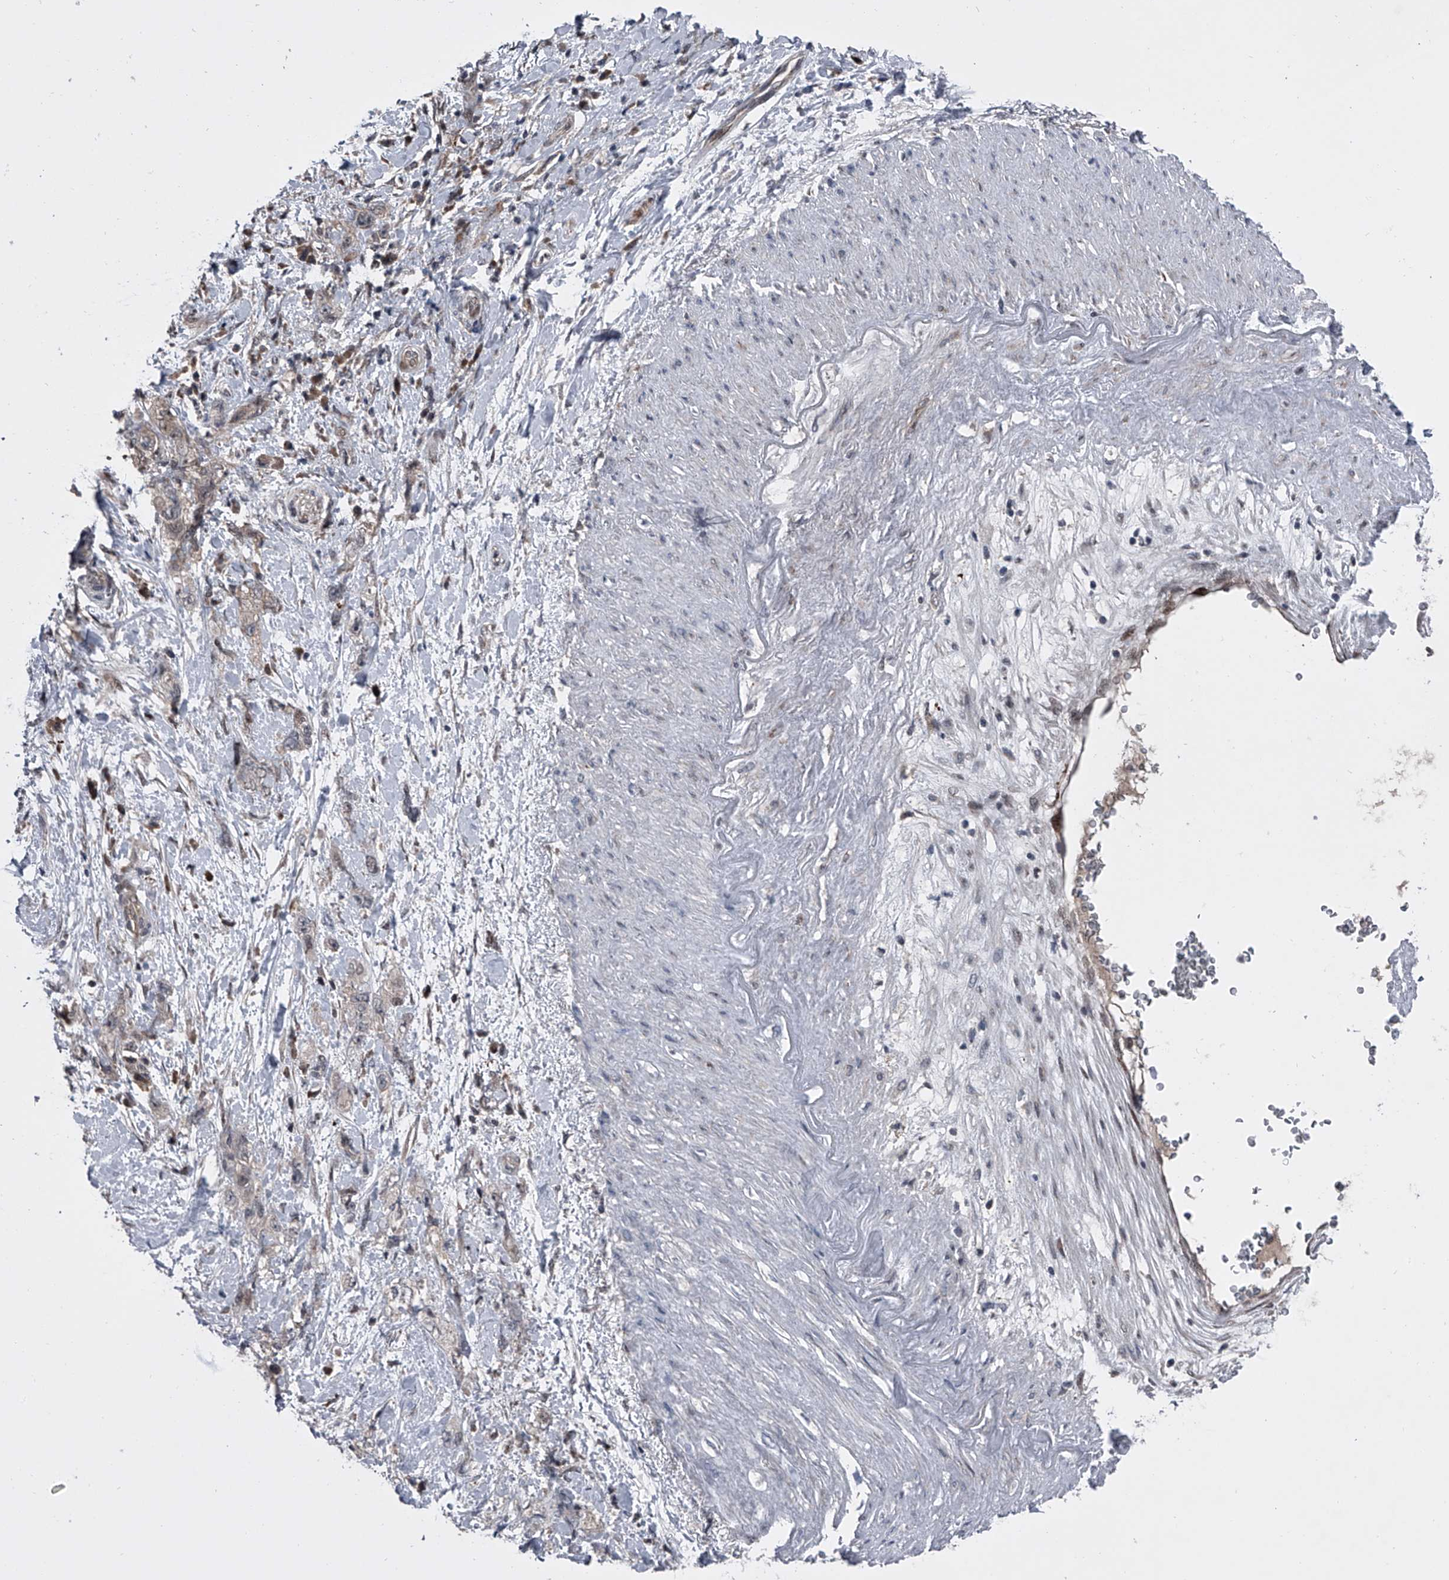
{"staining": {"intensity": "negative", "quantity": "none", "location": "none"}, "tissue": "pancreatic cancer", "cell_type": "Tumor cells", "image_type": "cancer", "snomed": [{"axis": "morphology", "description": "Adenocarcinoma, NOS"}, {"axis": "topography", "description": "Pancreas"}], "caption": "Immunohistochemical staining of pancreatic cancer (adenocarcinoma) displays no significant positivity in tumor cells. (IHC, brightfield microscopy, high magnification).", "gene": "ELK4", "patient": {"sex": "female", "age": 73}}